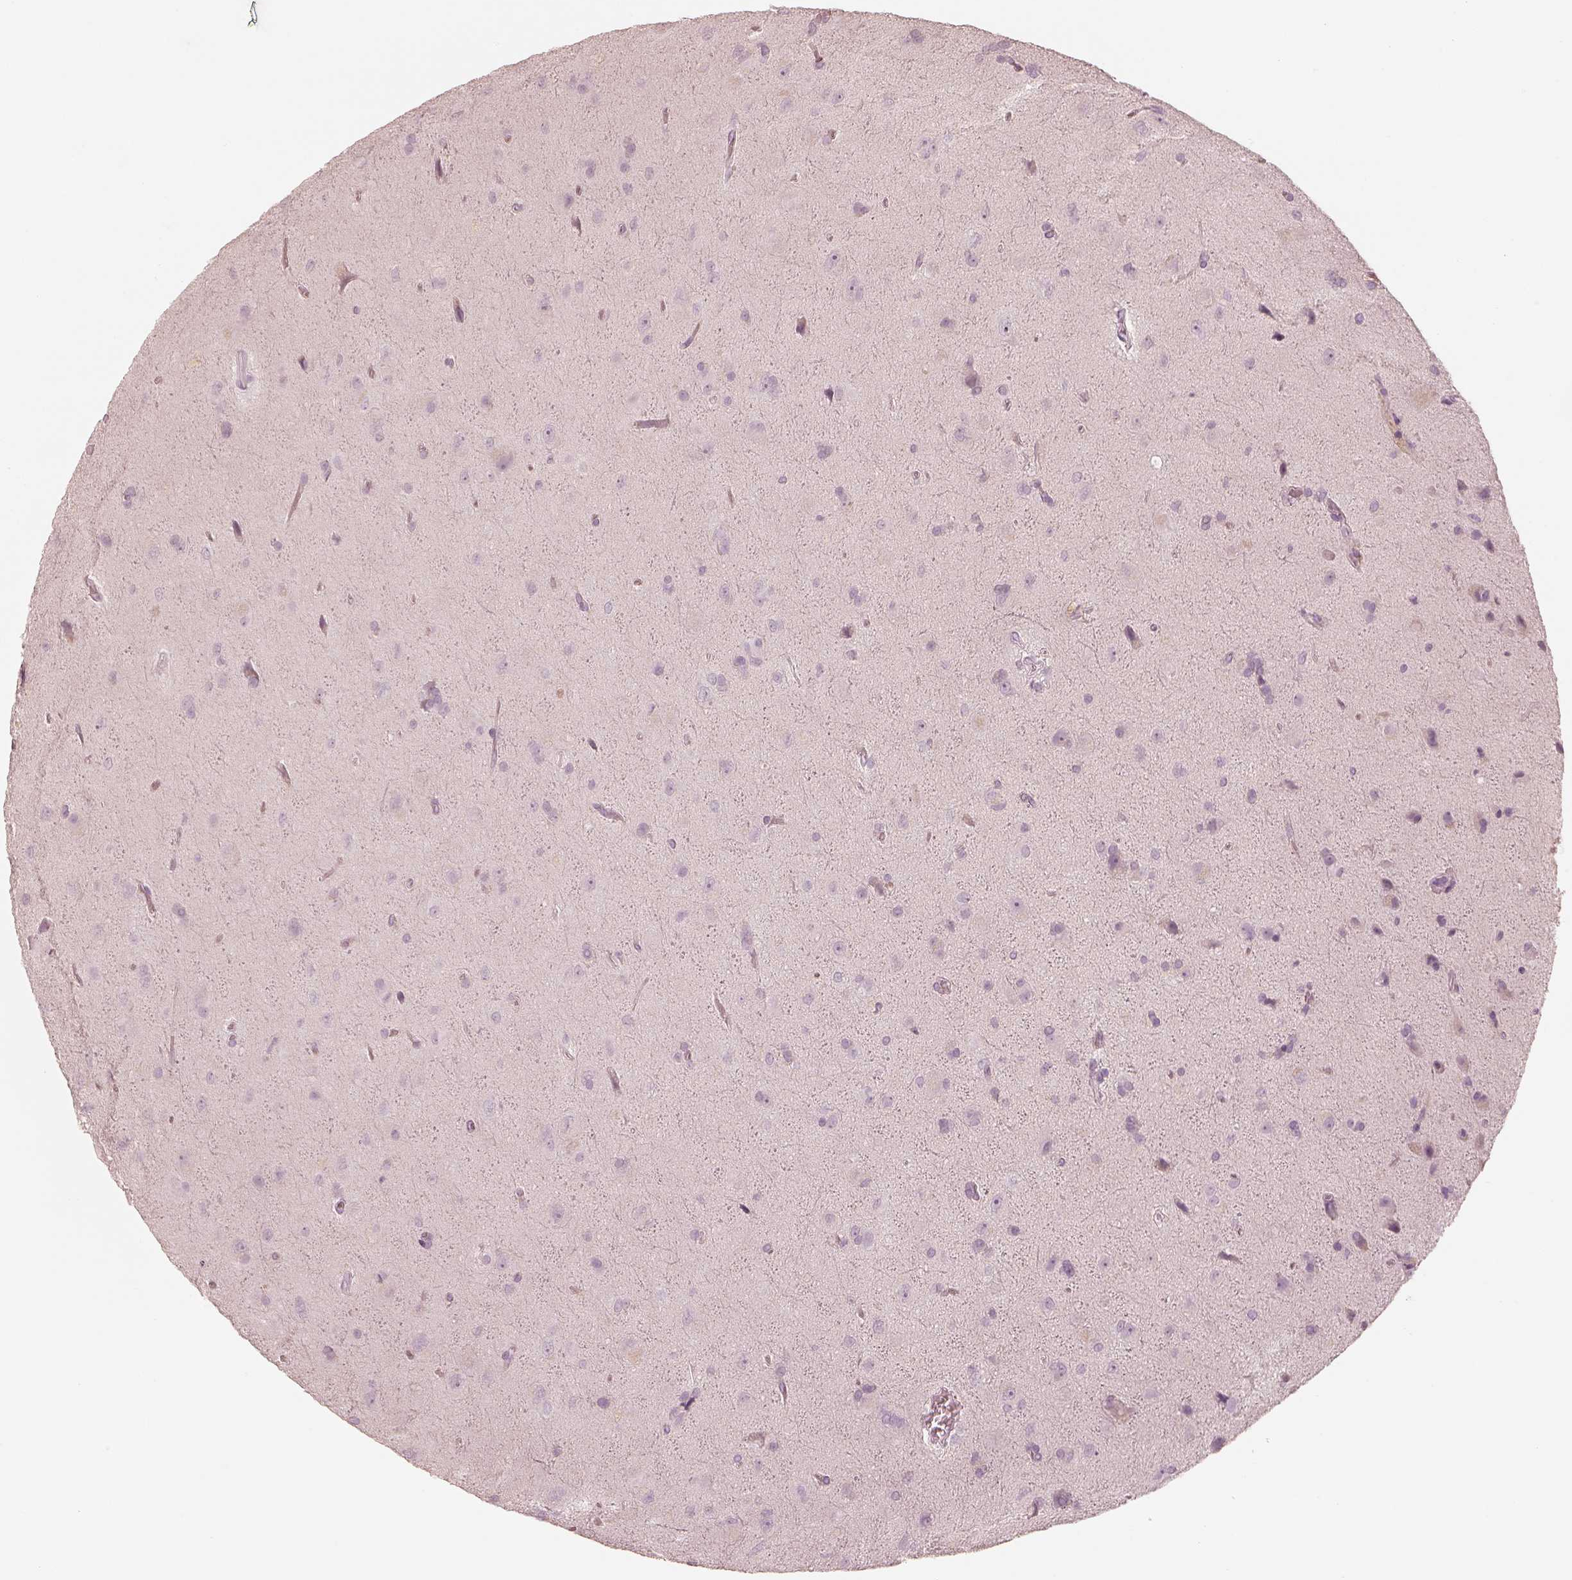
{"staining": {"intensity": "negative", "quantity": "none", "location": "none"}, "tissue": "glioma", "cell_type": "Tumor cells", "image_type": "cancer", "snomed": [{"axis": "morphology", "description": "Glioma, malignant, Low grade"}, {"axis": "topography", "description": "Brain"}], "caption": "A micrograph of glioma stained for a protein demonstrates no brown staining in tumor cells.", "gene": "CALR3", "patient": {"sex": "male", "age": 58}}